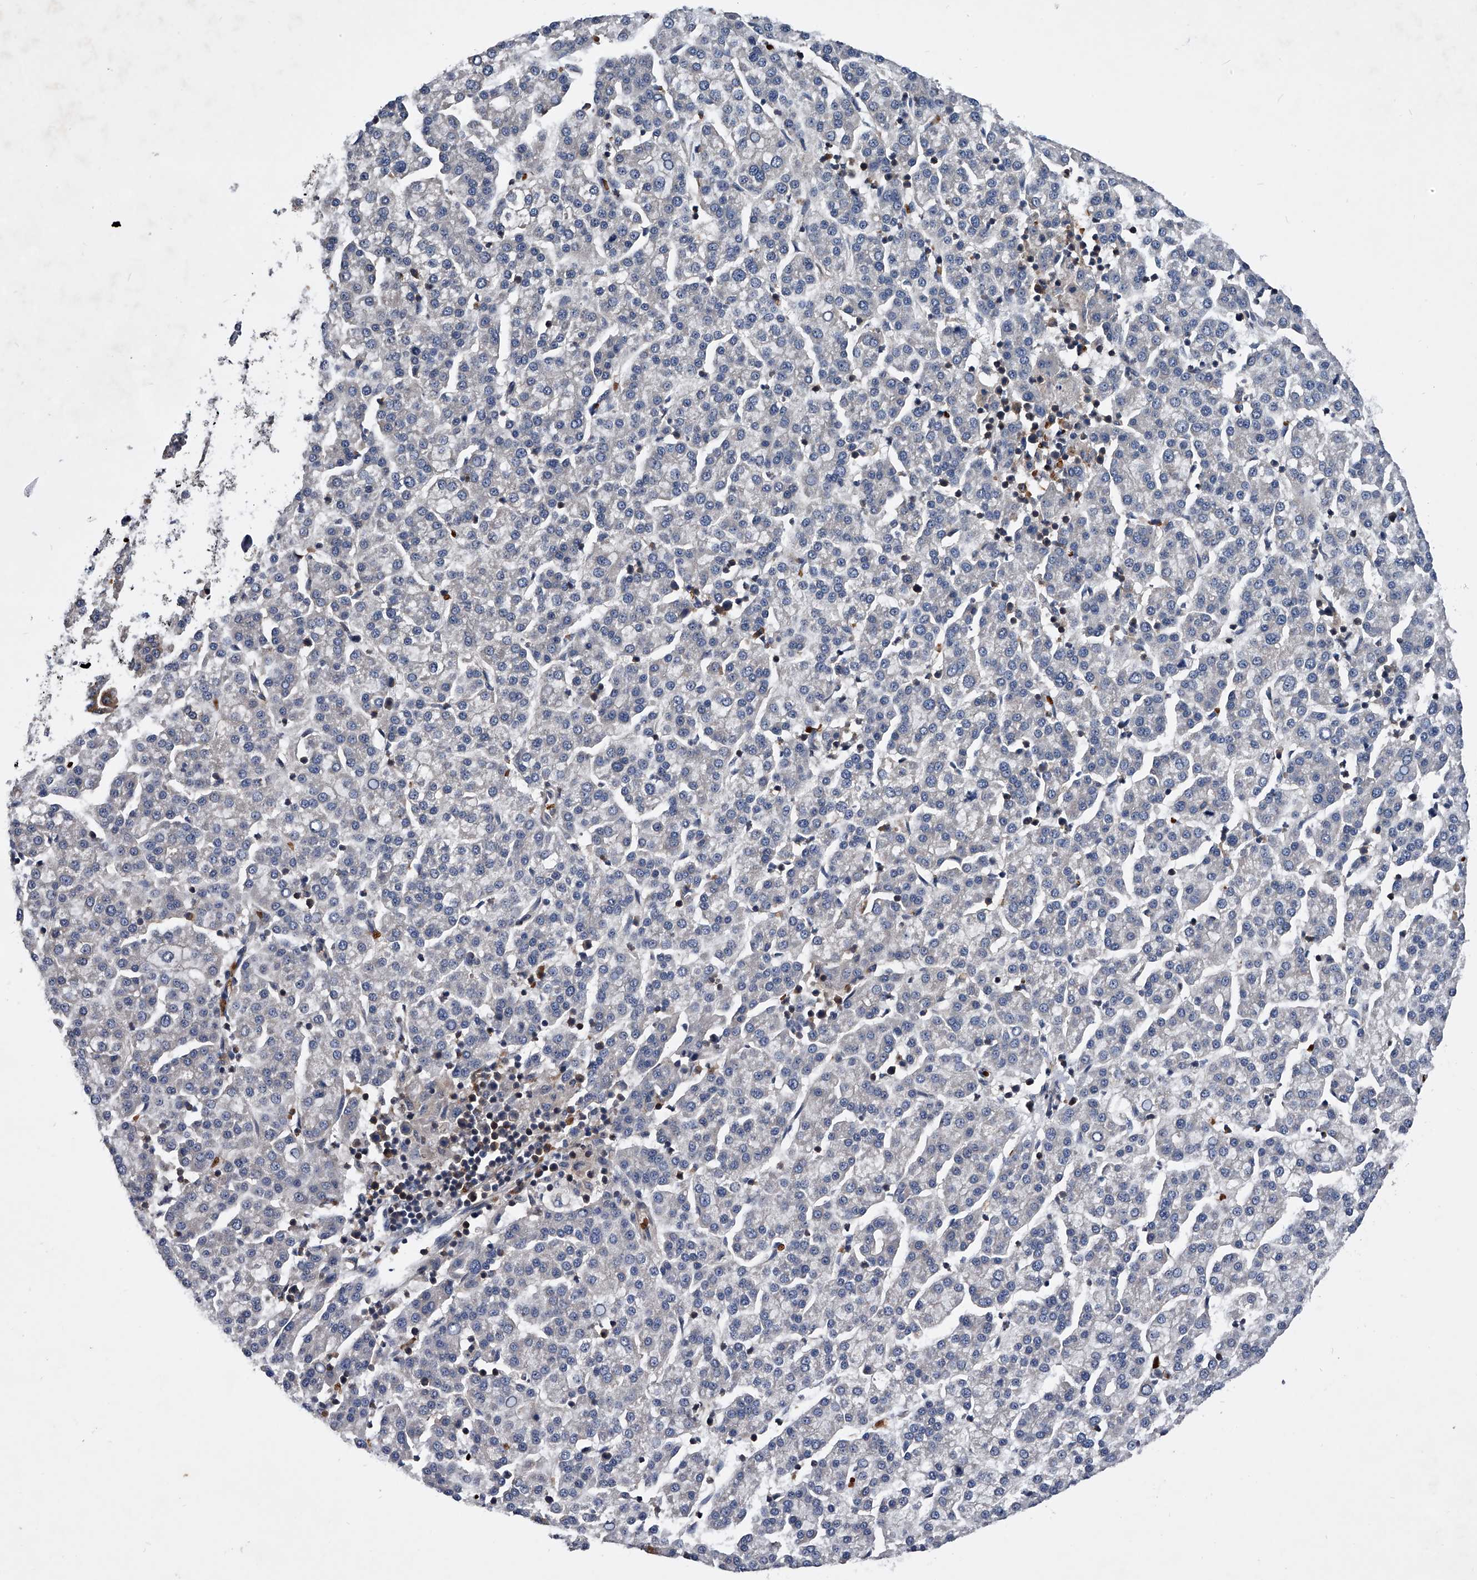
{"staining": {"intensity": "negative", "quantity": "none", "location": "none"}, "tissue": "liver cancer", "cell_type": "Tumor cells", "image_type": "cancer", "snomed": [{"axis": "morphology", "description": "Carcinoma, Hepatocellular, NOS"}, {"axis": "topography", "description": "Liver"}], "caption": "There is no significant expression in tumor cells of liver hepatocellular carcinoma. (Immunohistochemistry, brightfield microscopy, high magnification).", "gene": "ZNF30", "patient": {"sex": "female", "age": 58}}